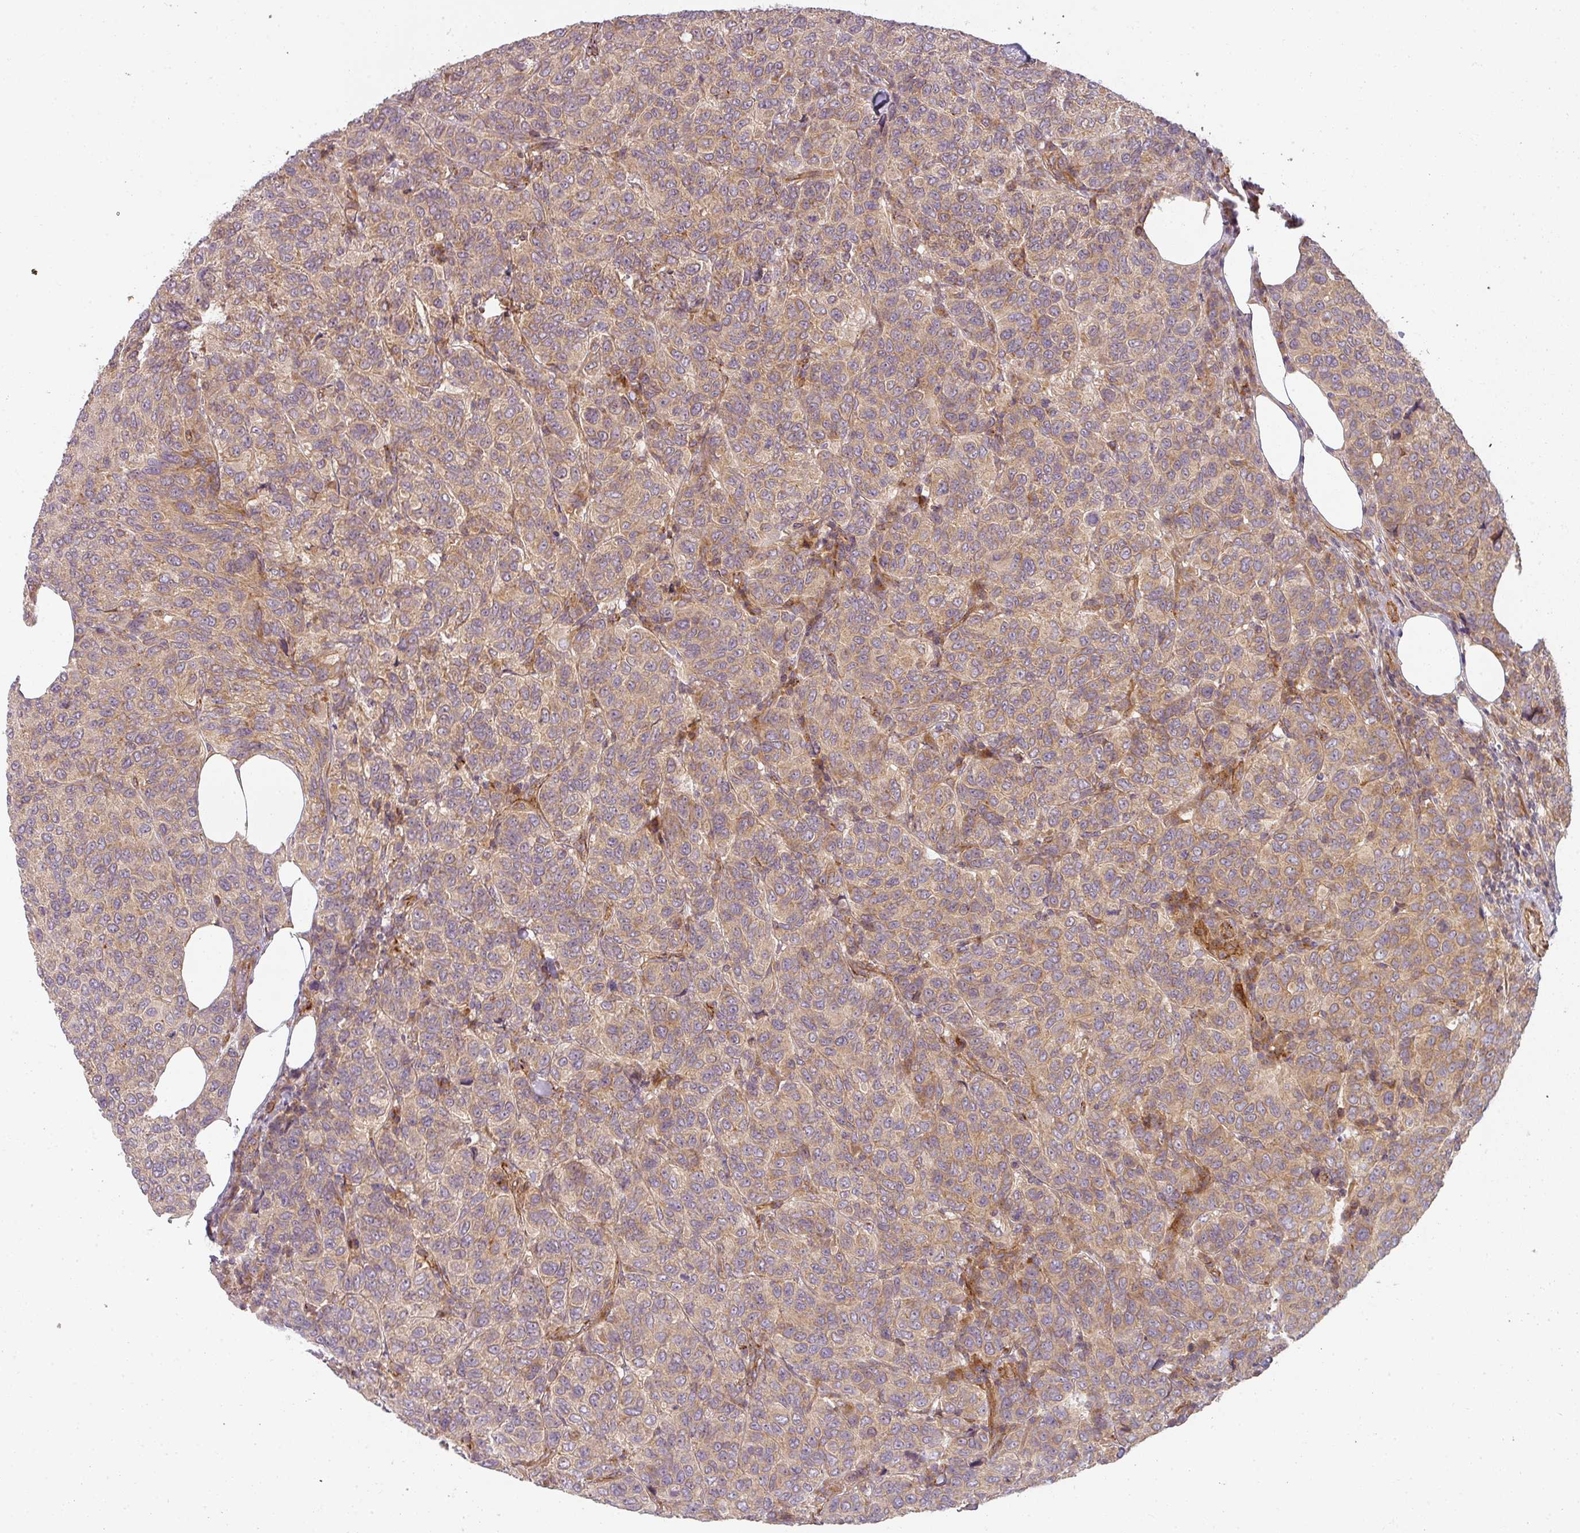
{"staining": {"intensity": "weak", "quantity": ">75%", "location": "cytoplasmic/membranous"}, "tissue": "breast cancer", "cell_type": "Tumor cells", "image_type": "cancer", "snomed": [{"axis": "morphology", "description": "Duct carcinoma"}, {"axis": "topography", "description": "Breast"}], "caption": "Human intraductal carcinoma (breast) stained with a brown dye displays weak cytoplasmic/membranous positive expression in about >75% of tumor cells.", "gene": "CNOT1", "patient": {"sex": "female", "age": 55}}